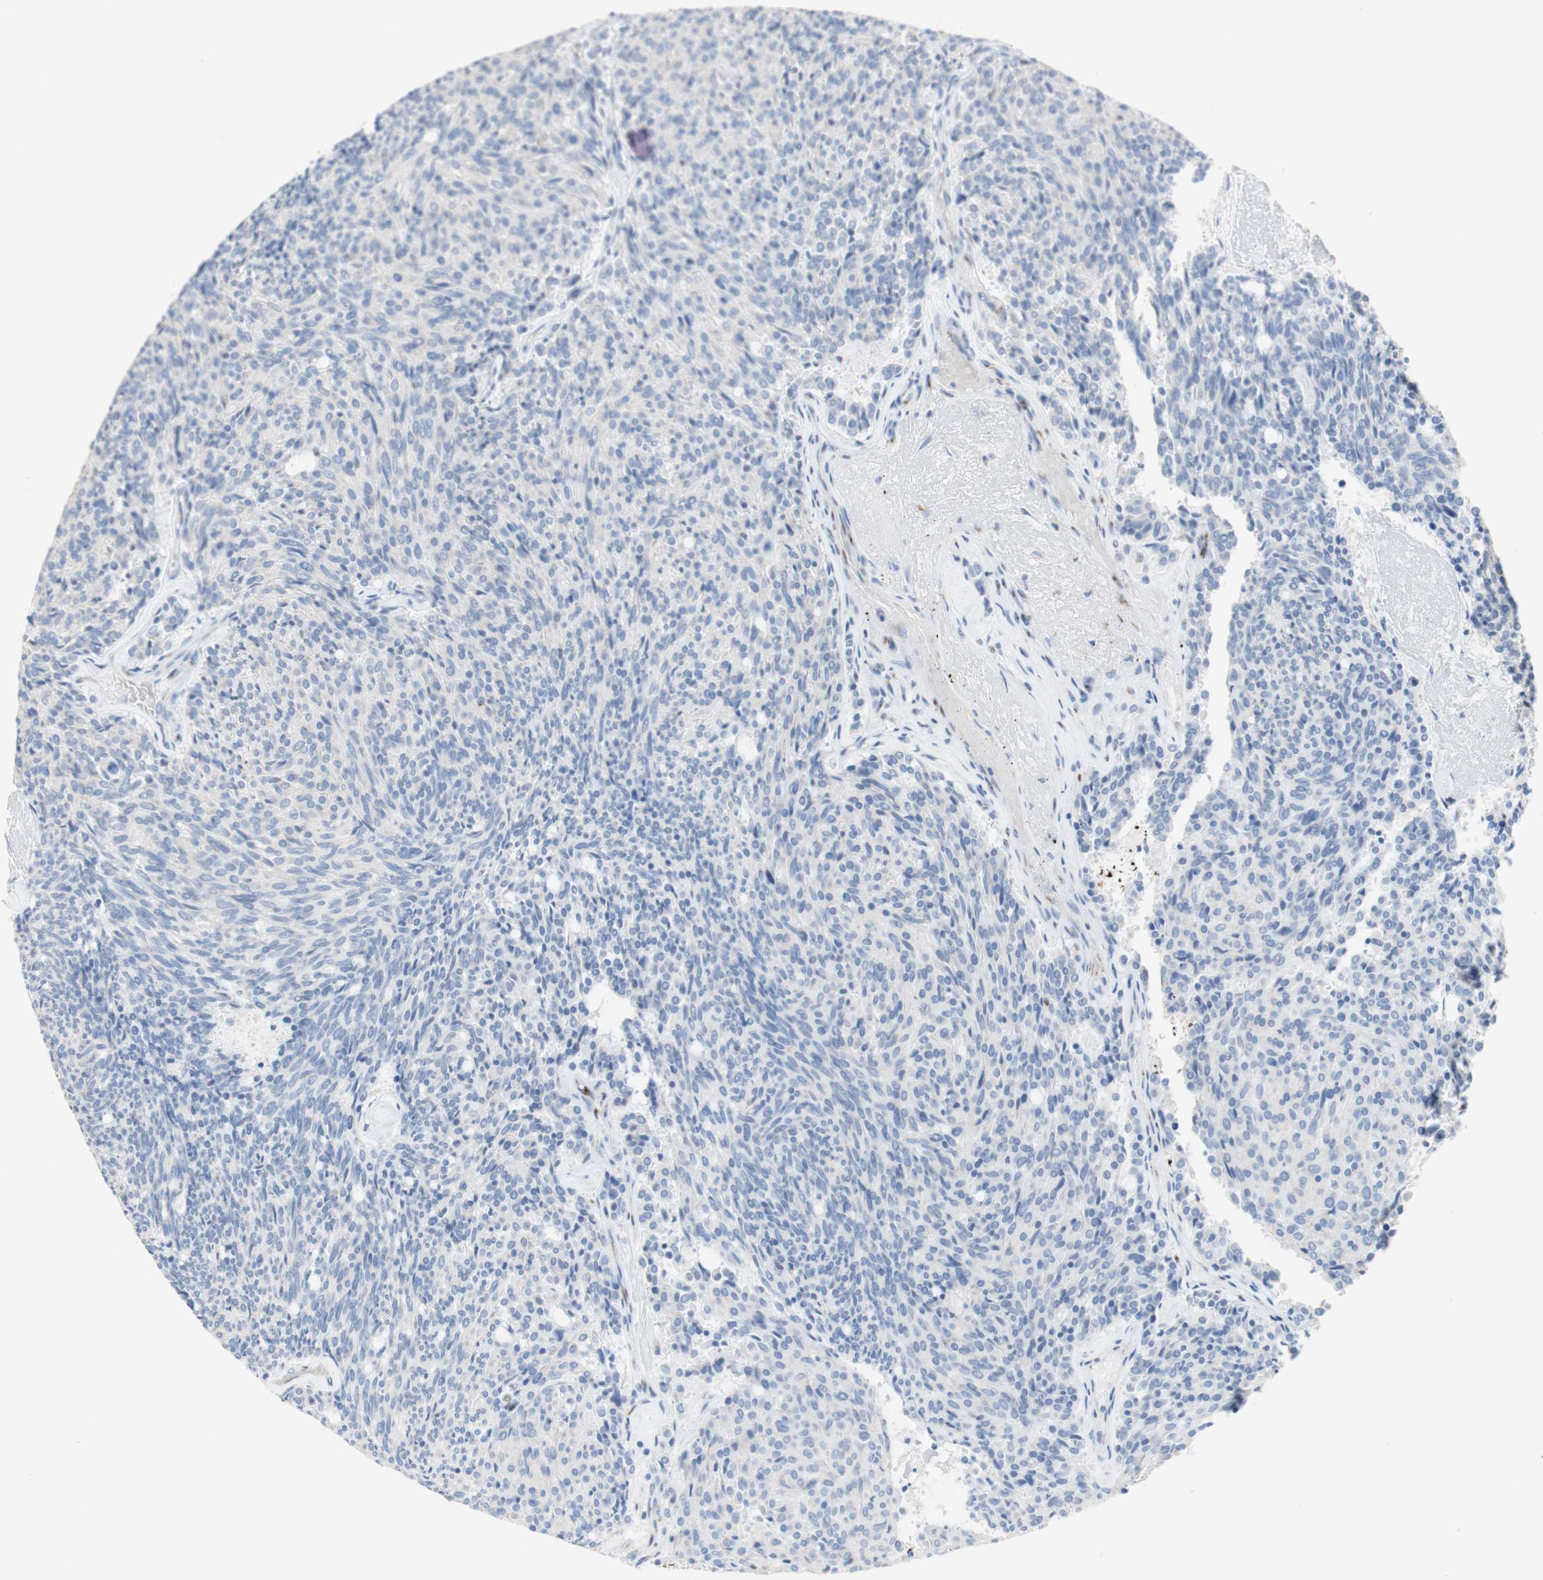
{"staining": {"intensity": "negative", "quantity": "none", "location": "none"}, "tissue": "carcinoid", "cell_type": "Tumor cells", "image_type": "cancer", "snomed": [{"axis": "morphology", "description": "Carcinoid, malignant, NOS"}, {"axis": "topography", "description": "Pancreas"}], "caption": "Tumor cells show no significant protein positivity in malignant carcinoid.", "gene": "MANEA", "patient": {"sex": "female", "age": 54}}